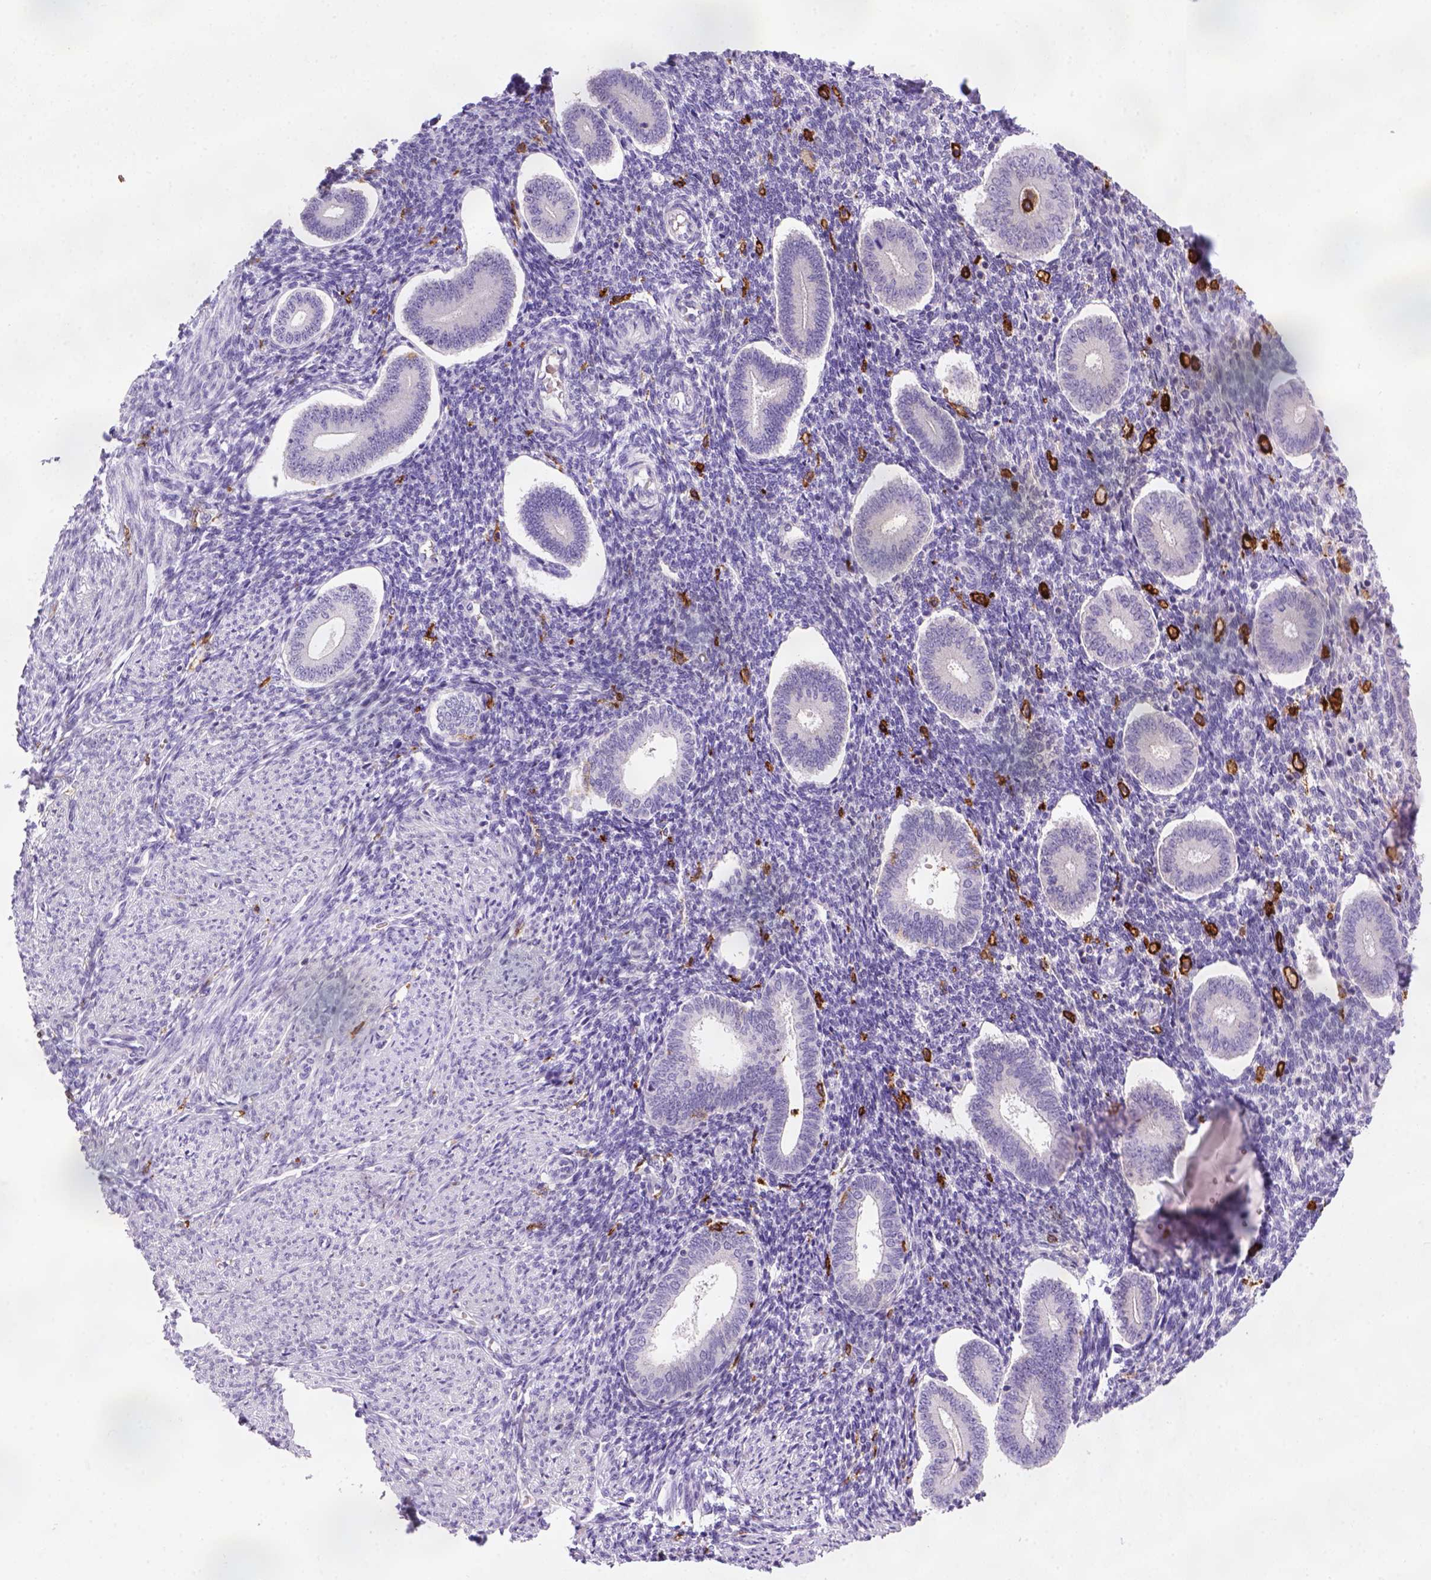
{"staining": {"intensity": "negative", "quantity": "none", "location": "none"}, "tissue": "endometrium", "cell_type": "Cells in endometrial stroma", "image_type": "normal", "snomed": [{"axis": "morphology", "description": "Normal tissue, NOS"}, {"axis": "topography", "description": "Endometrium"}], "caption": "IHC of normal endometrium exhibits no staining in cells in endometrial stroma.", "gene": "CD14", "patient": {"sex": "female", "age": 40}}